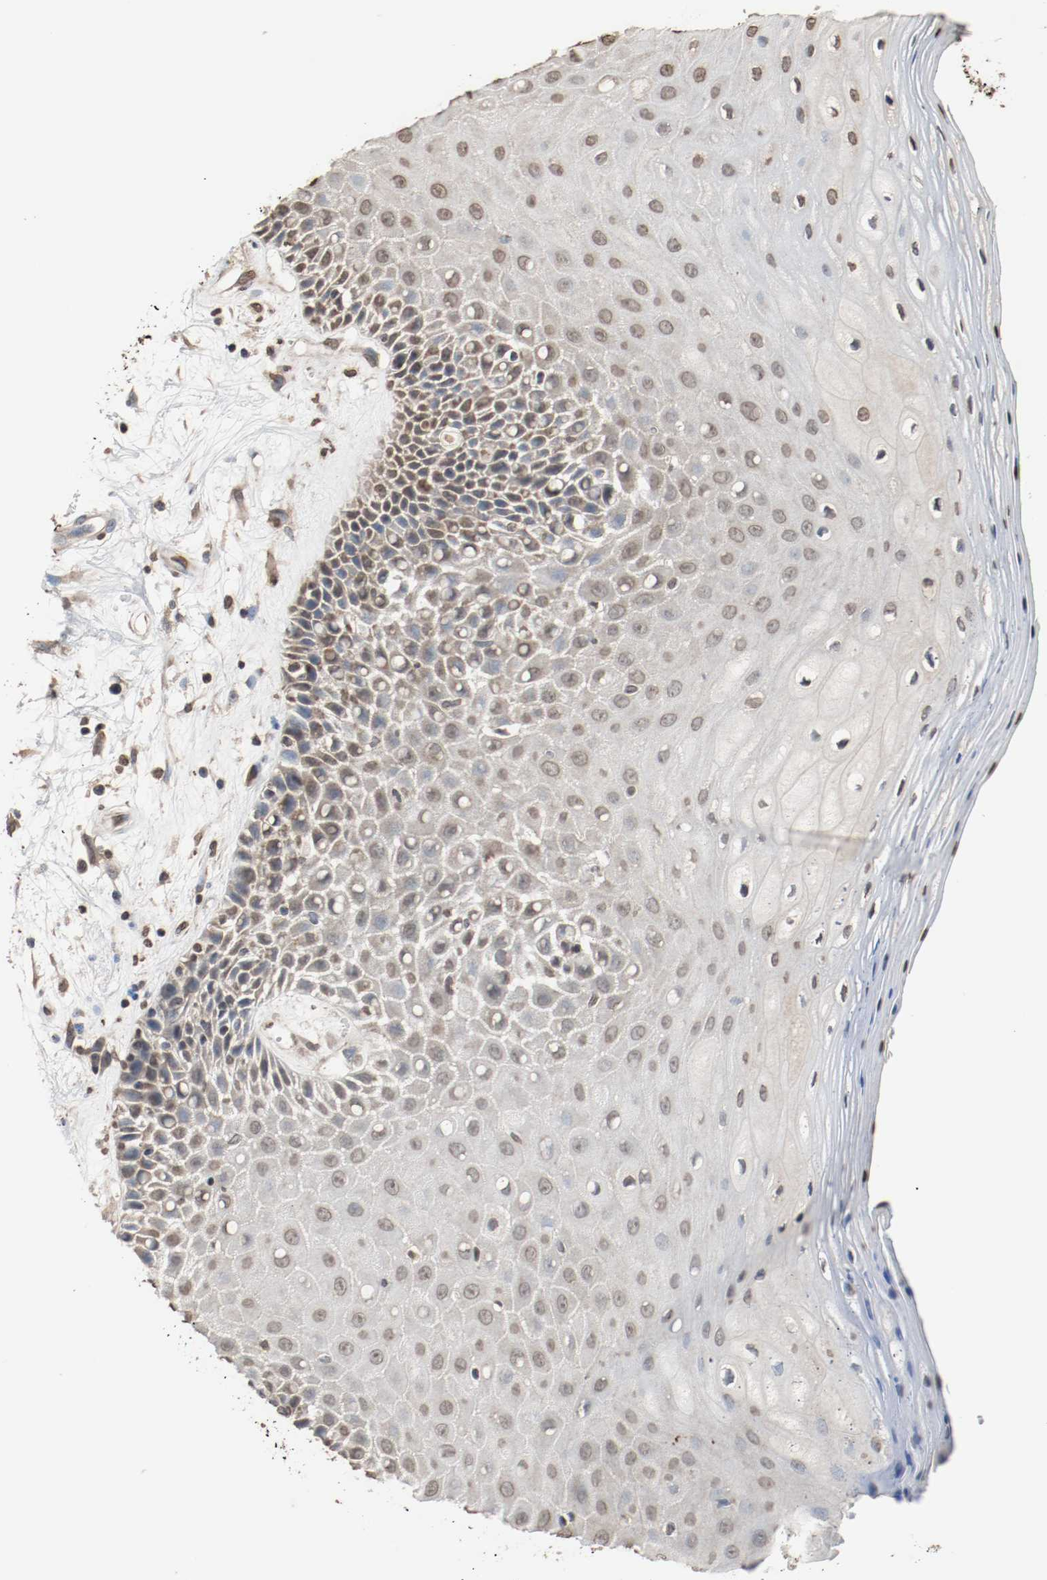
{"staining": {"intensity": "weak", "quantity": "<25%", "location": "cytoplasmic/membranous"}, "tissue": "oral mucosa", "cell_type": "Squamous epithelial cells", "image_type": "normal", "snomed": [{"axis": "morphology", "description": "Normal tissue, NOS"}, {"axis": "morphology", "description": "Squamous cell carcinoma, NOS"}, {"axis": "topography", "description": "Skeletal muscle"}, {"axis": "topography", "description": "Oral tissue"}, {"axis": "topography", "description": "Head-Neck"}], "caption": "The immunohistochemistry (IHC) photomicrograph has no significant staining in squamous epithelial cells of oral mucosa.", "gene": "RTN4", "patient": {"sex": "female", "age": 84}}